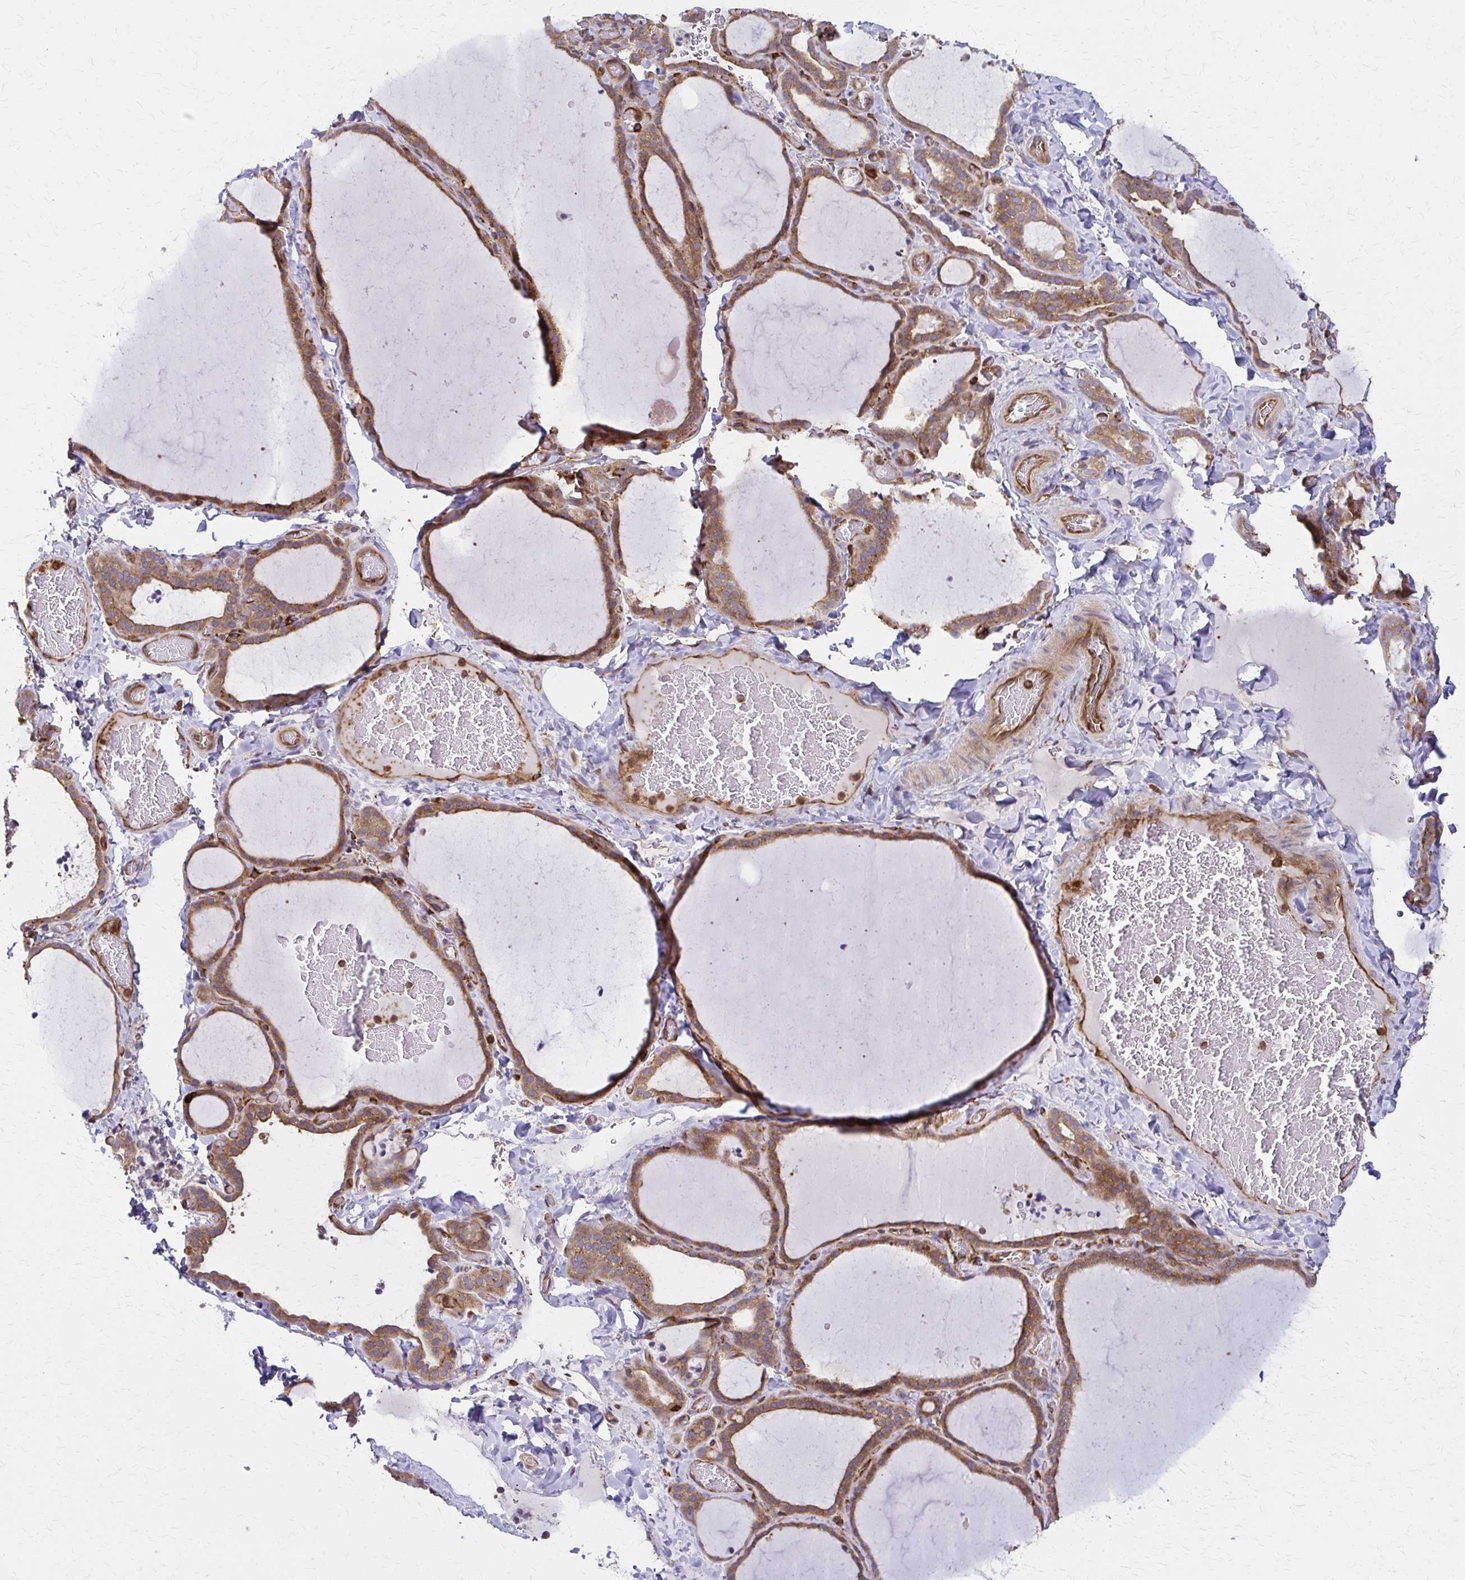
{"staining": {"intensity": "moderate", "quantity": ">75%", "location": "cytoplasmic/membranous"}, "tissue": "thyroid gland", "cell_type": "Glandular cells", "image_type": "normal", "snomed": [{"axis": "morphology", "description": "Normal tissue, NOS"}, {"axis": "topography", "description": "Thyroid gland"}], "caption": "A brown stain shows moderate cytoplasmic/membranous staining of a protein in glandular cells of benign human thyroid gland. (DAB (3,3'-diaminobenzidine) IHC, brown staining for protein, blue staining for nuclei).", "gene": "WASF2", "patient": {"sex": "female", "age": 22}}